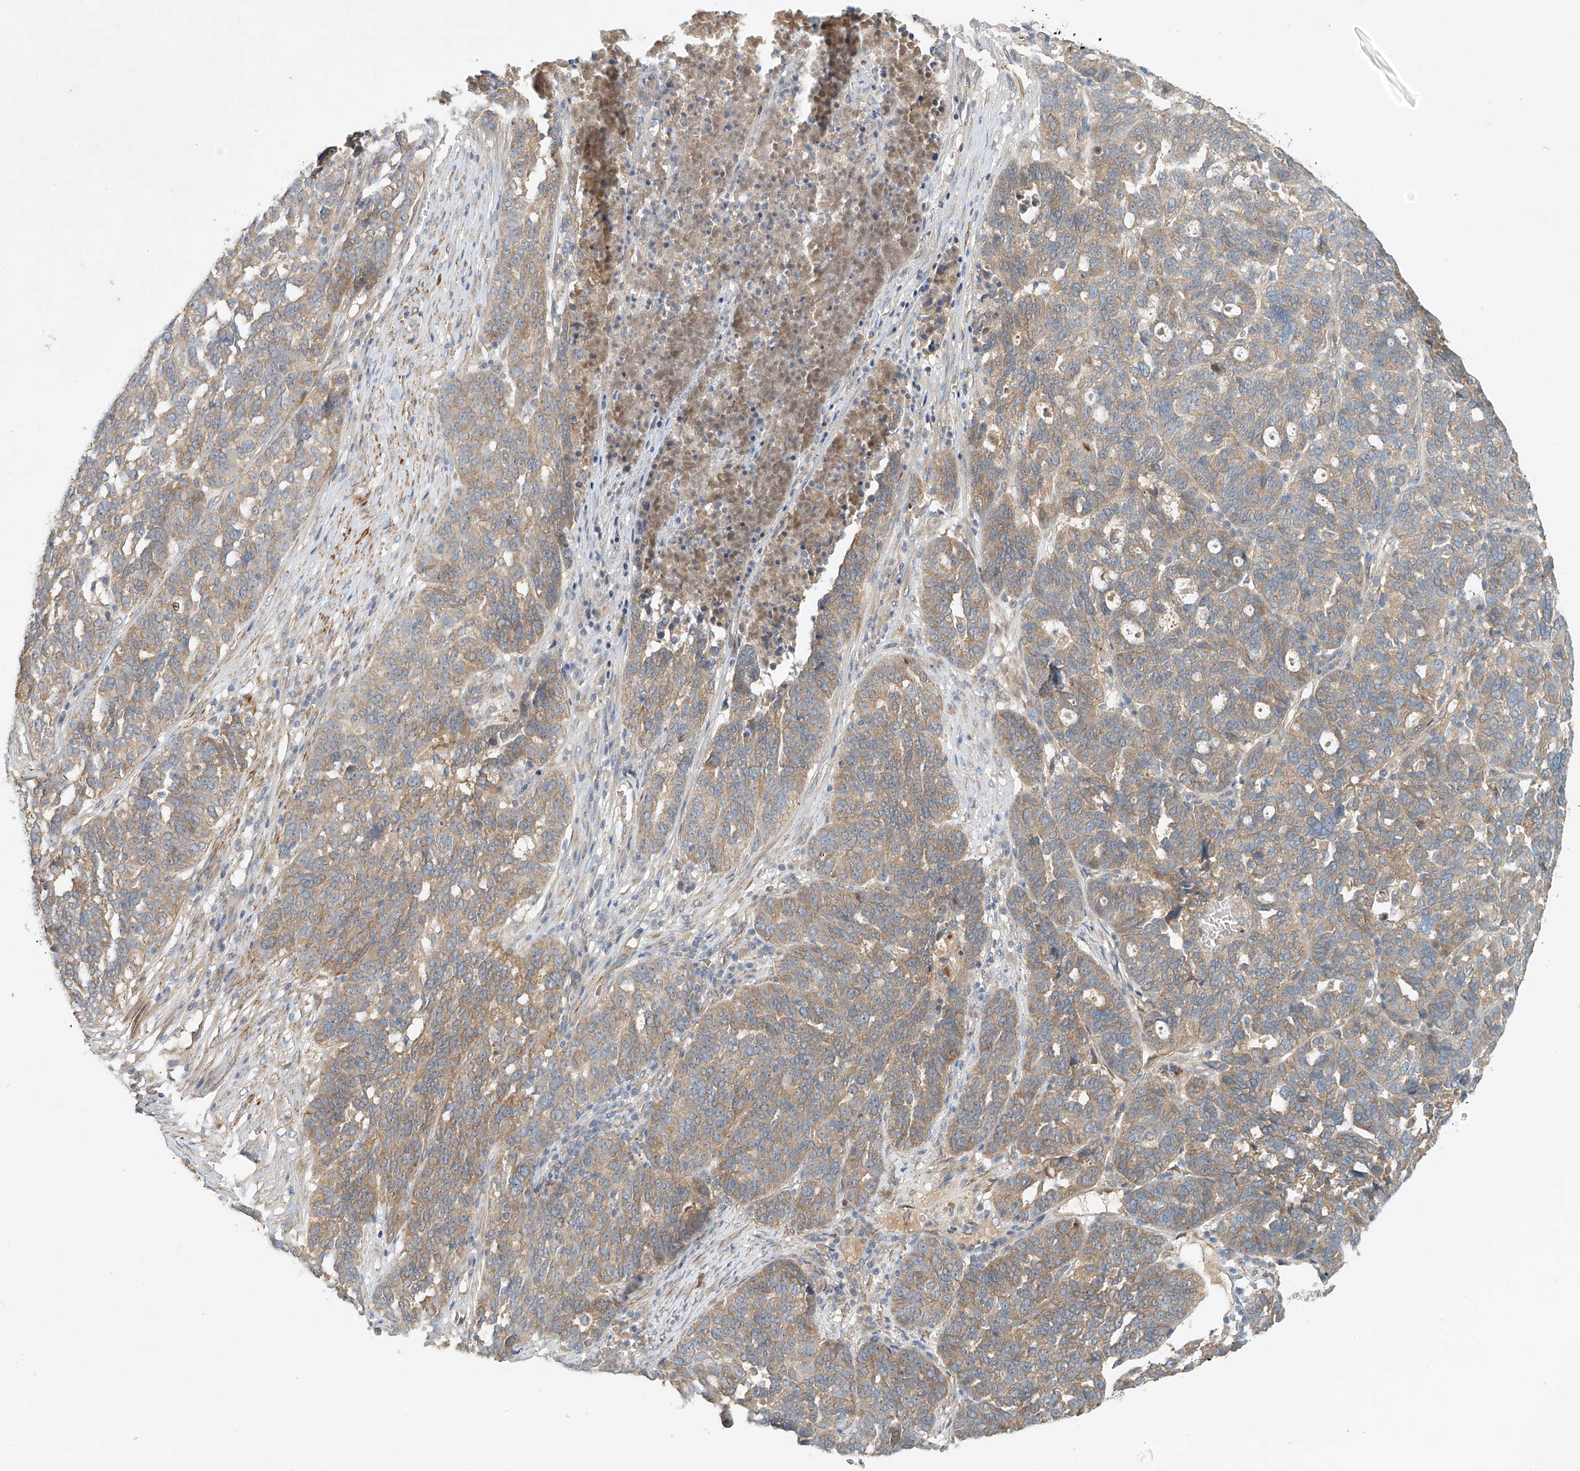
{"staining": {"intensity": "moderate", "quantity": "25%-75%", "location": "cytoplasmic/membranous"}, "tissue": "ovarian cancer", "cell_type": "Tumor cells", "image_type": "cancer", "snomed": [{"axis": "morphology", "description": "Cystadenocarcinoma, serous, NOS"}, {"axis": "topography", "description": "Ovary"}], "caption": "Serous cystadenocarcinoma (ovarian) tissue reveals moderate cytoplasmic/membranous expression in about 25%-75% of tumor cells", "gene": "LYRM9", "patient": {"sex": "female", "age": 59}}